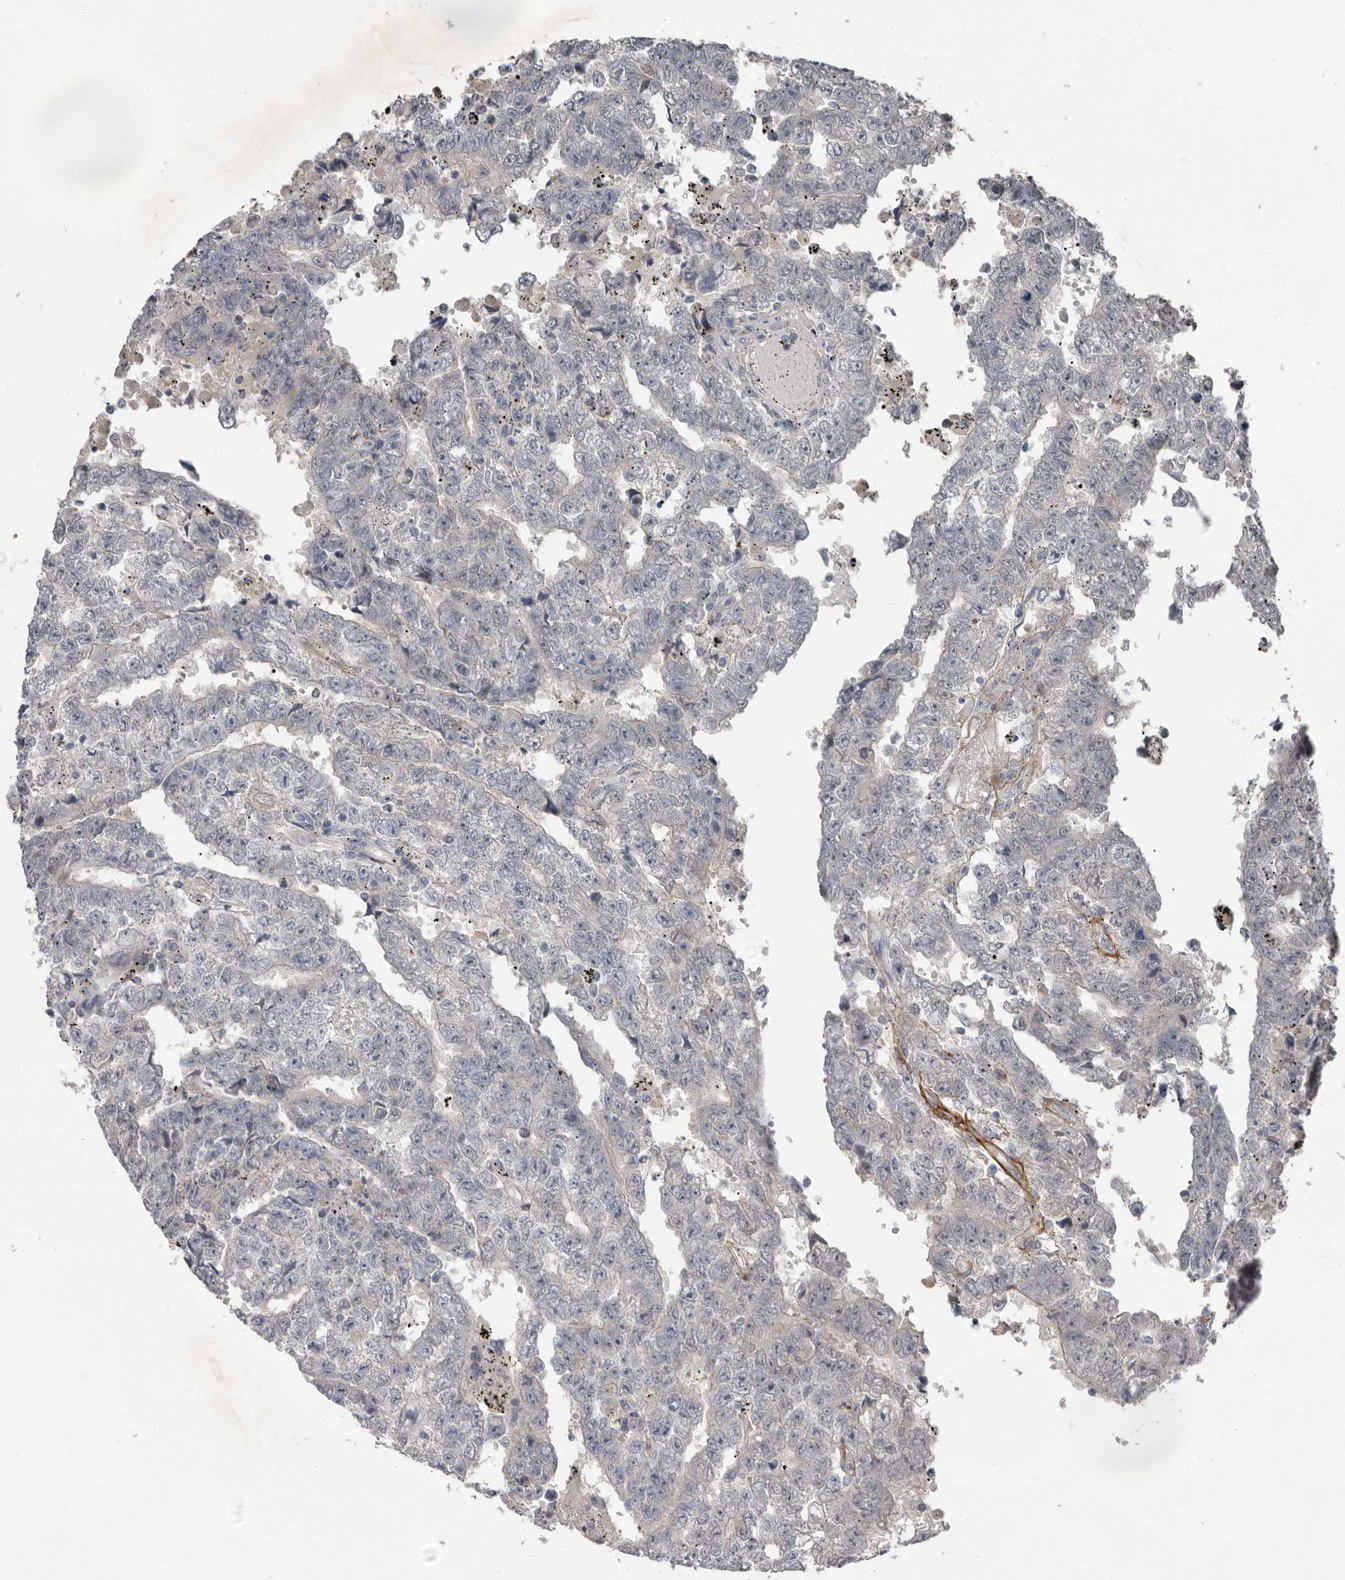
{"staining": {"intensity": "negative", "quantity": "none", "location": "none"}, "tissue": "testis cancer", "cell_type": "Tumor cells", "image_type": "cancer", "snomed": [{"axis": "morphology", "description": "Carcinoma, Embryonal, NOS"}, {"axis": "topography", "description": "Testis"}], "caption": "High magnification brightfield microscopy of embryonal carcinoma (testis) stained with DAB (3,3'-diaminobenzidine) (brown) and counterstained with hematoxylin (blue): tumor cells show no significant staining.", "gene": "C1orf216", "patient": {"sex": "male", "age": 25}}